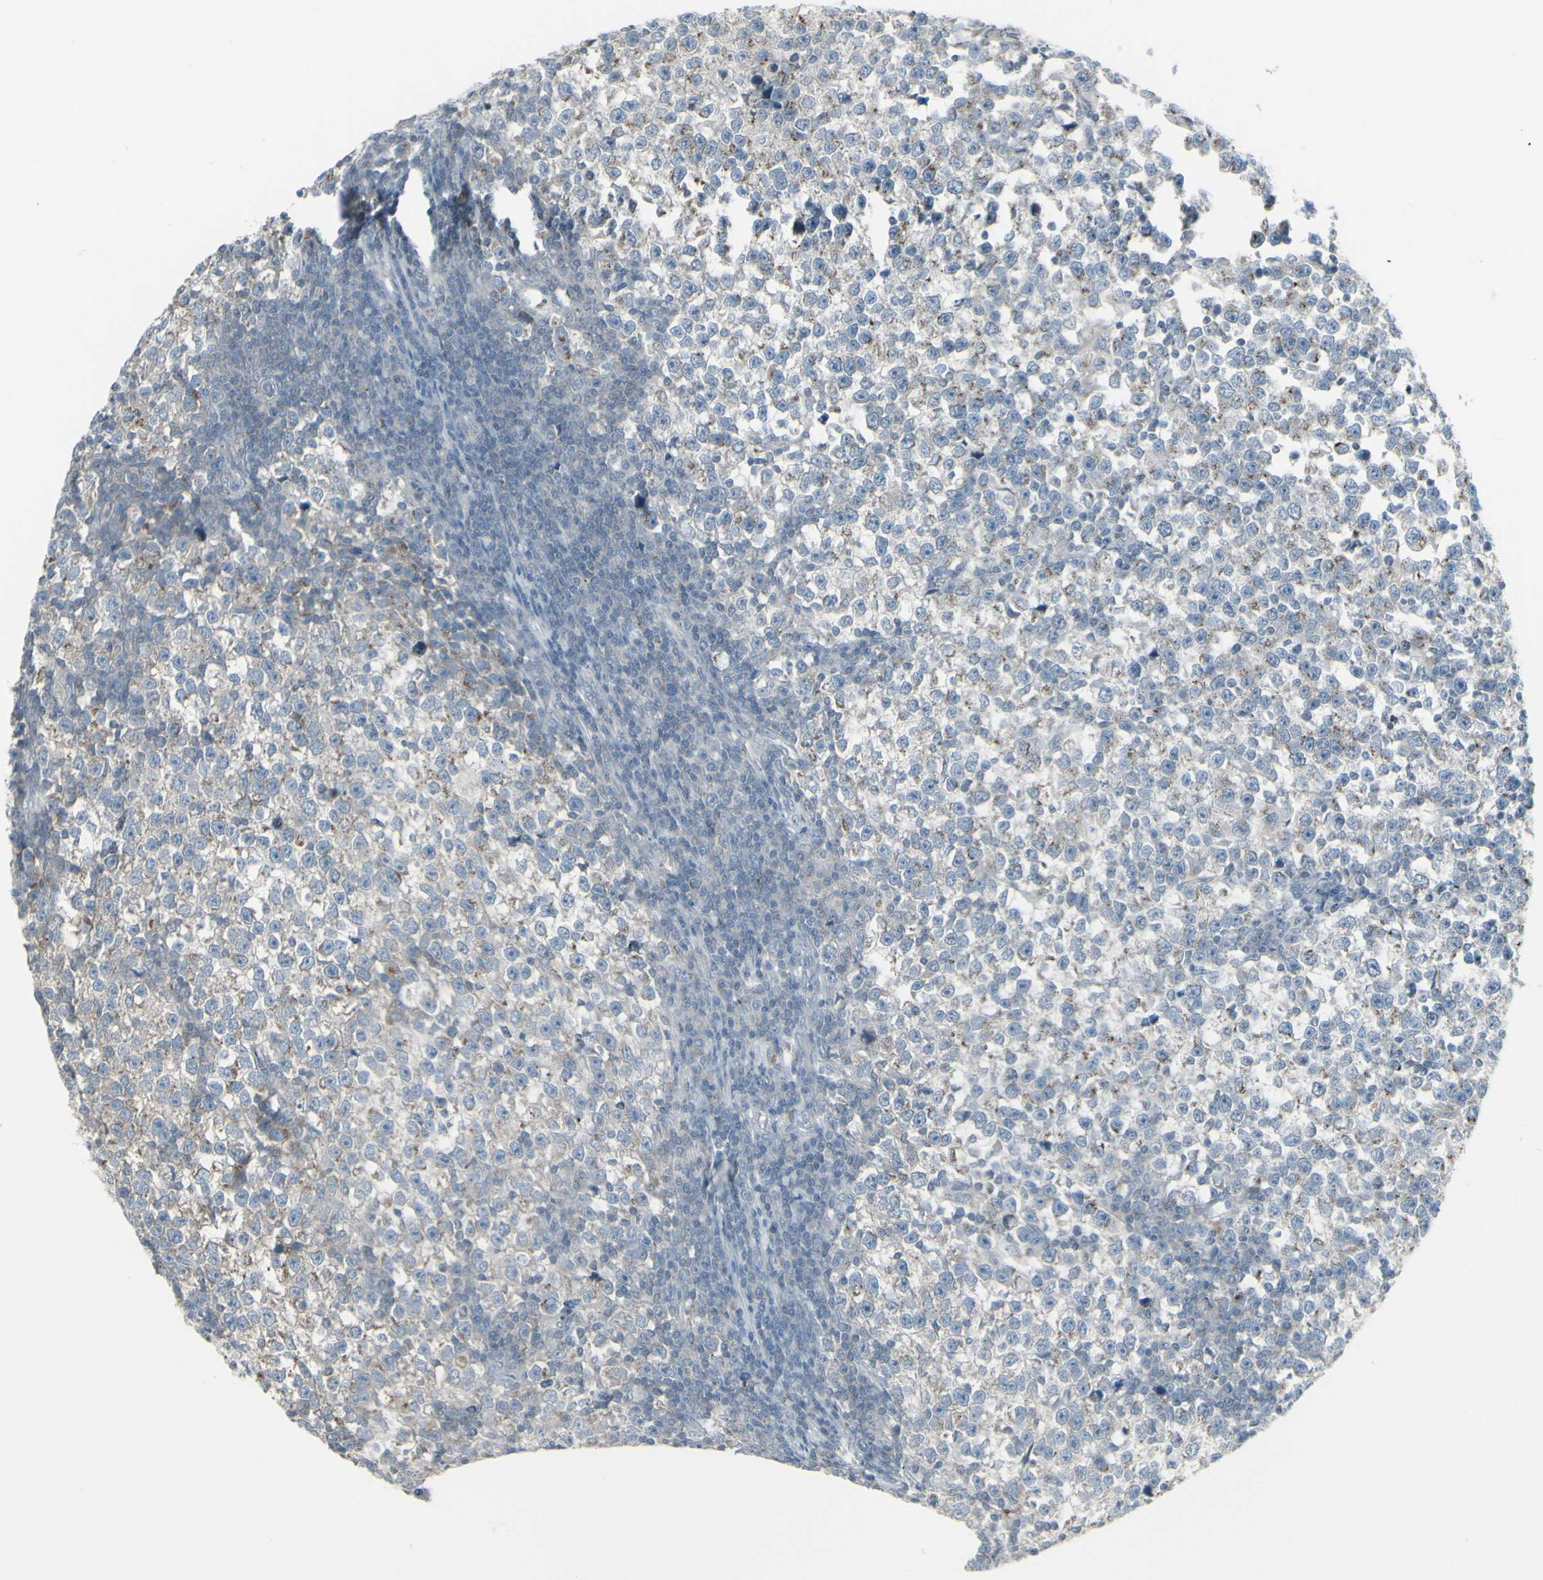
{"staining": {"intensity": "negative", "quantity": "none", "location": "none"}, "tissue": "testis cancer", "cell_type": "Tumor cells", "image_type": "cancer", "snomed": [{"axis": "morphology", "description": "Seminoma, NOS"}, {"axis": "topography", "description": "Testis"}], "caption": "Tumor cells show no significant expression in testis seminoma.", "gene": "GALNT6", "patient": {"sex": "male", "age": 43}}